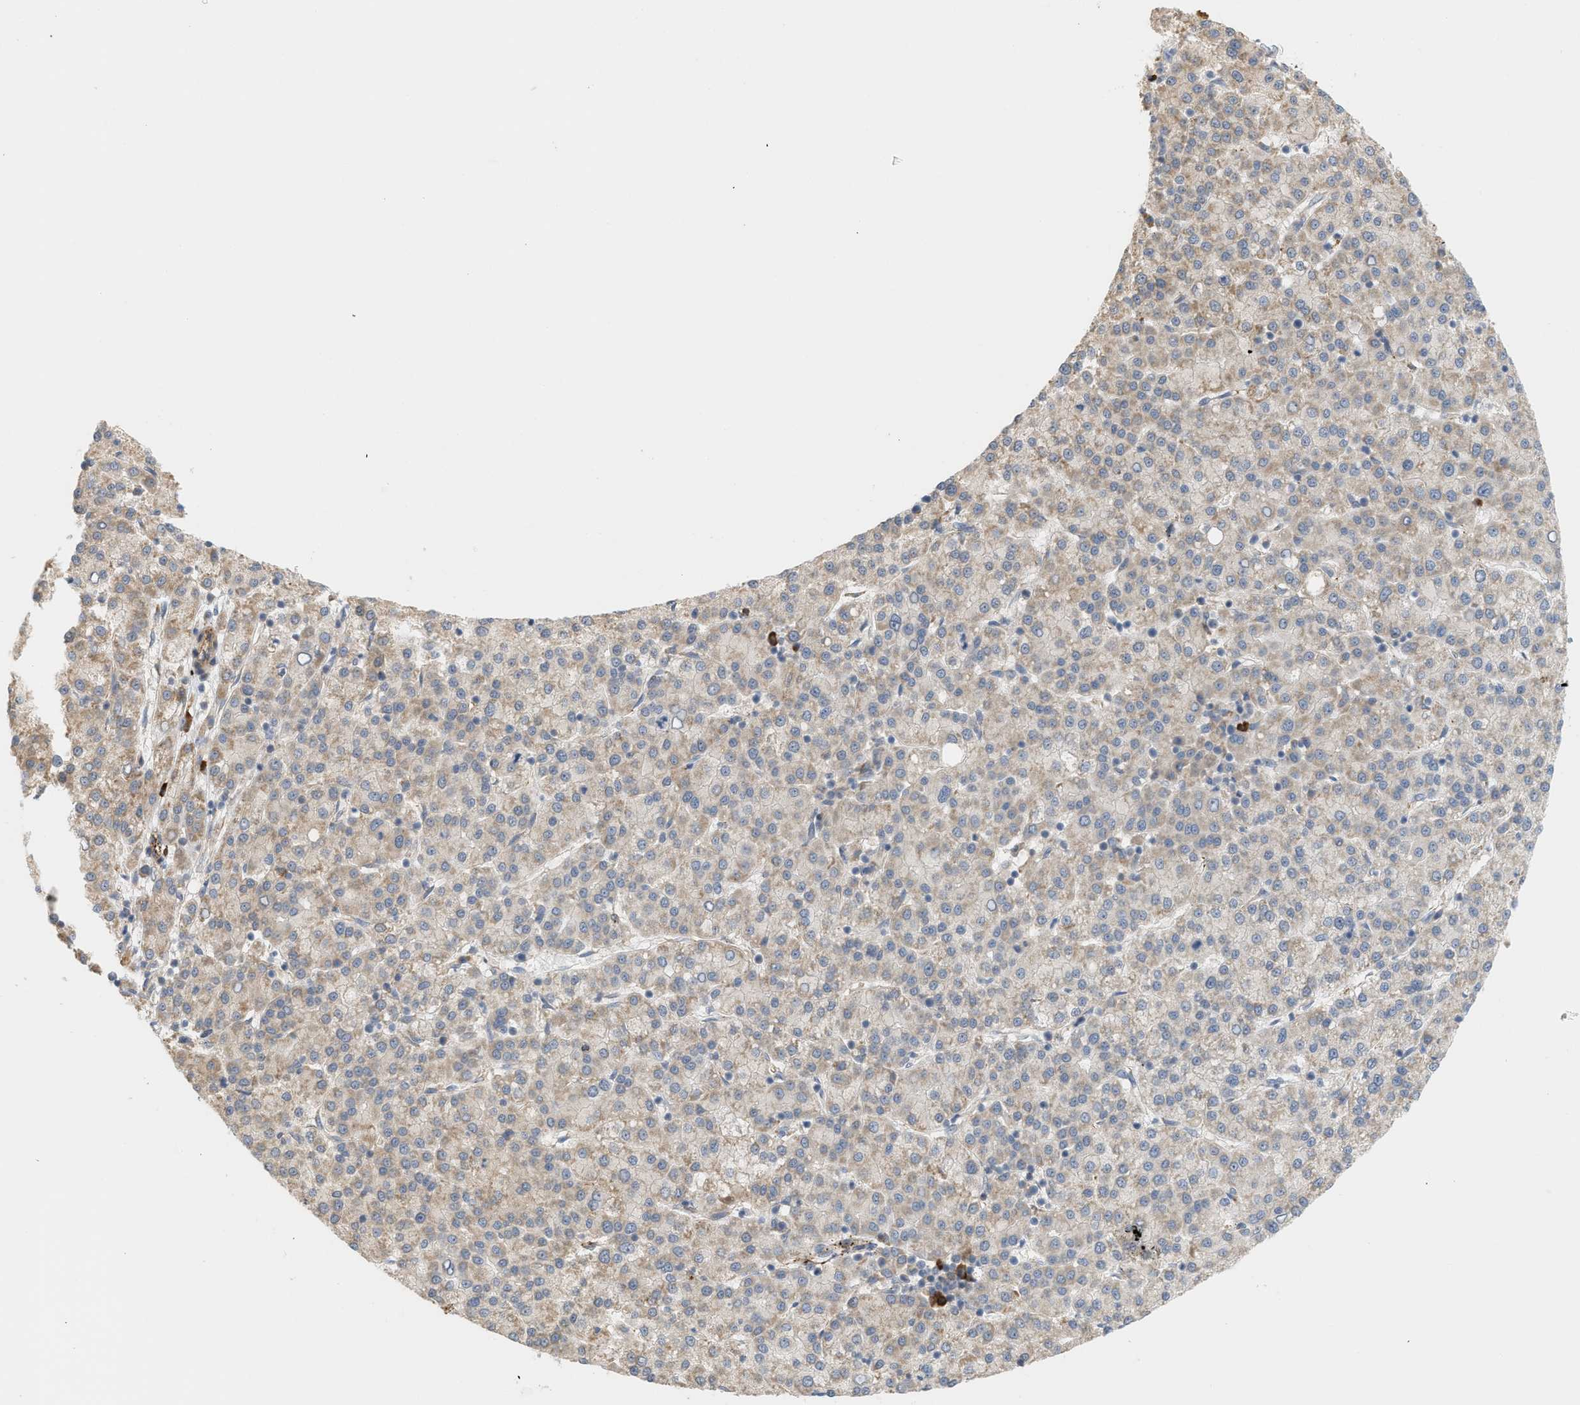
{"staining": {"intensity": "weak", "quantity": ">75%", "location": "cytoplasmic/membranous"}, "tissue": "liver cancer", "cell_type": "Tumor cells", "image_type": "cancer", "snomed": [{"axis": "morphology", "description": "Carcinoma, Hepatocellular, NOS"}, {"axis": "topography", "description": "Liver"}], "caption": "Protein analysis of liver cancer tissue reveals weak cytoplasmic/membranous staining in approximately >75% of tumor cells. (DAB IHC with brightfield microscopy, high magnification).", "gene": "SVOP", "patient": {"sex": "female", "age": 58}}